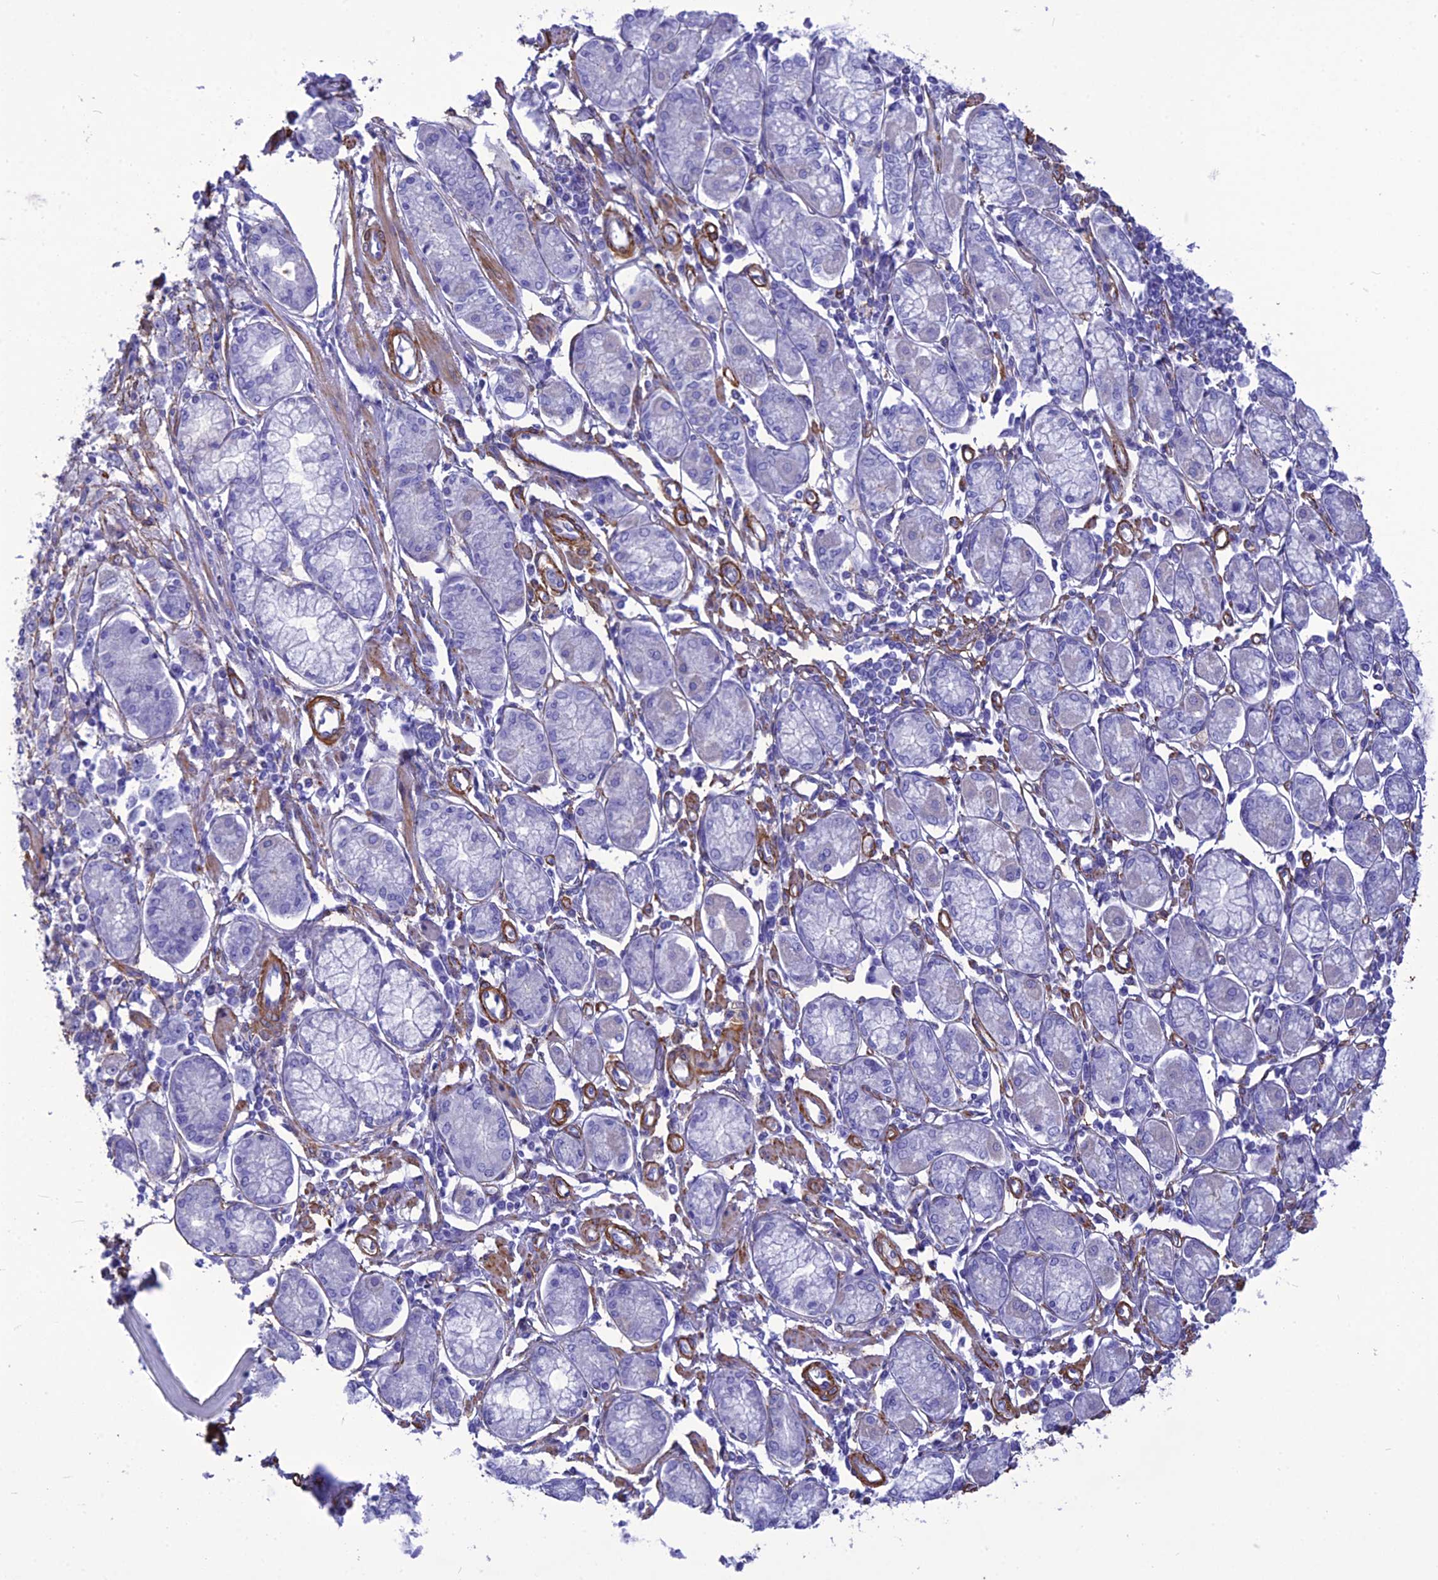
{"staining": {"intensity": "negative", "quantity": "none", "location": "none"}, "tissue": "stomach cancer", "cell_type": "Tumor cells", "image_type": "cancer", "snomed": [{"axis": "morphology", "description": "Adenocarcinoma, NOS"}, {"axis": "topography", "description": "Stomach"}], "caption": "Tumor cells are negative for brown protein staining in stomach adenocarcinoma.", "gene": "NKD1", "patient": {"sex": "female", "age": 59}}